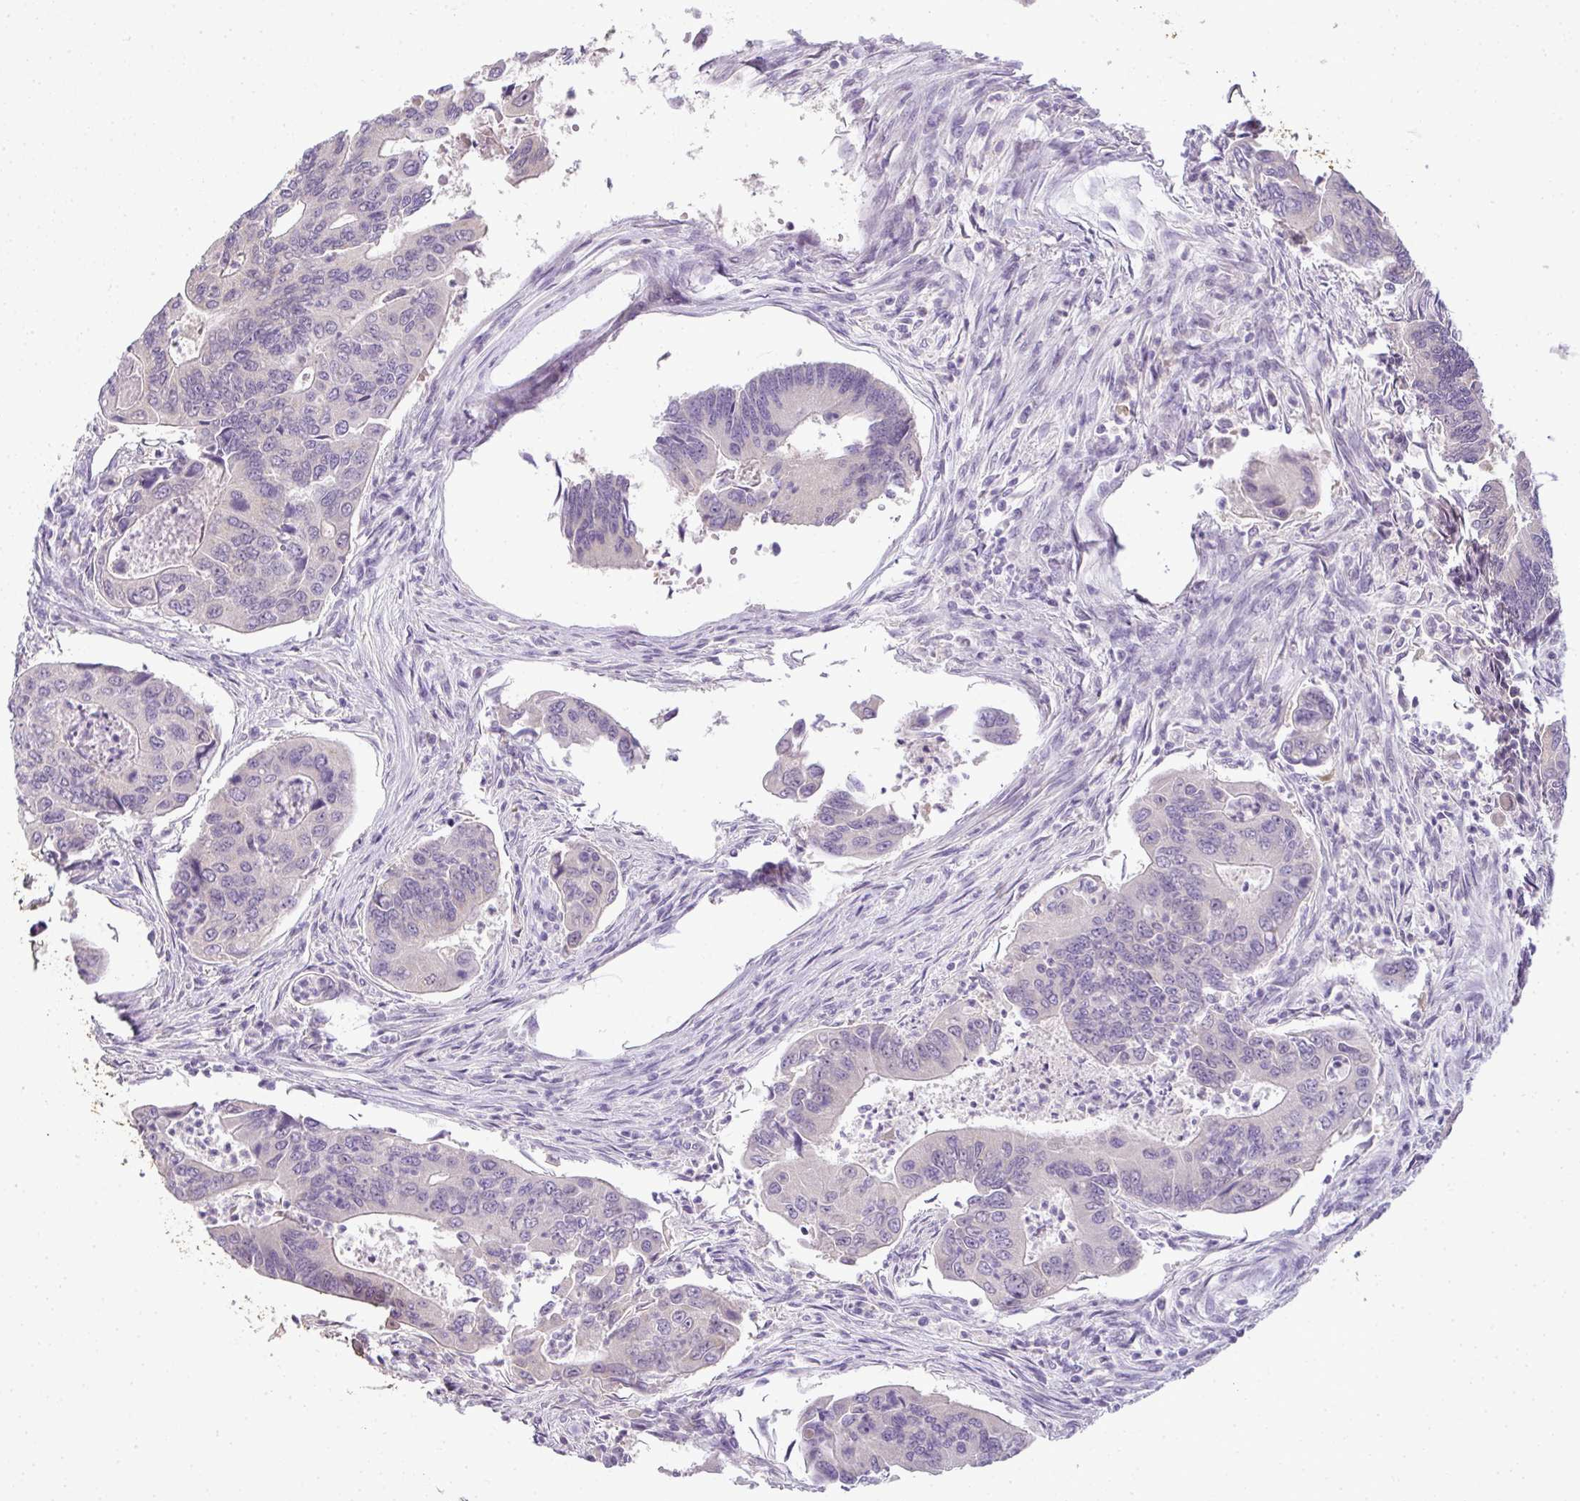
{"staining": {"intensity": "negative", "quantity": "none", "location": "none"}, "tissue": "colorectal cancer", "cell_type": "Tumor cells", "image_type": "cancer", "snomed": [{"axis": "morphology", "description": "Adenocarcinoma, NOS"}, {"axis": "topography", "description": "Colon"}], "caption": "This is a image of immunohistochemistry (IHC) staining of adenocarcinoma (colorectal), which shows no staining in tumor cells. (DAB (3,3'-diaminobenzidine) immunohistochemistry with hematoxylin counter stain).", "gene": "CMPK1", "patient": {"sex": "female", "age": 67}}